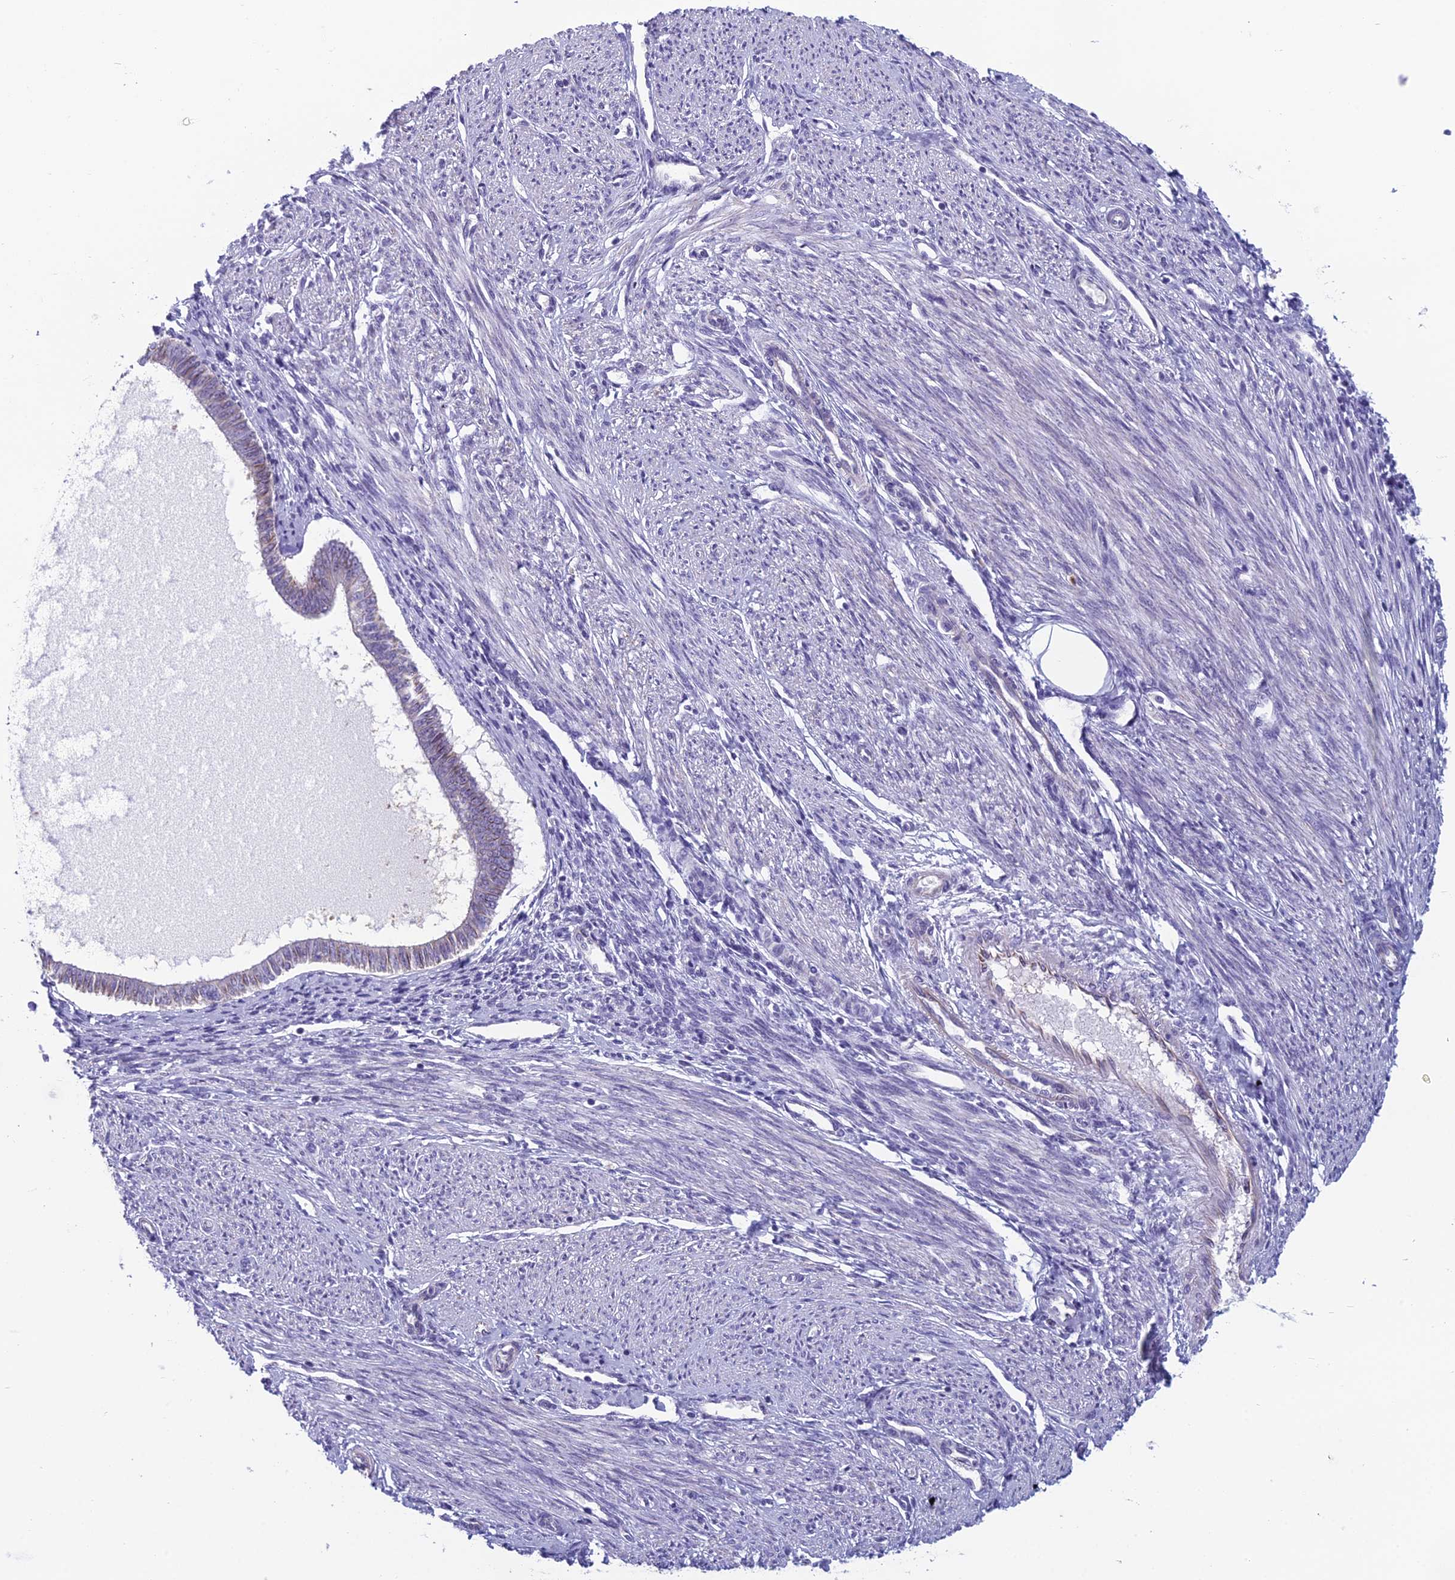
{"staining": {"intensity": "negative", "quantity": "none", "location": "none"}, "tissue": "endometrial cancer", "cell_type": "Tumor cells", "image_type": "cancer", "snomed": [{"axis": "morphology", "description": "Adenocarcinoma, NOS"}, {"axis": "topography", "description": "Endometrium"}], "caption": "Micrograph shows no significant protein expression in tumor cells of endometrial cancer (adenocarcinoma).", "gene": "NOC2L", "patient": {"sex": "female", "age": 58}}